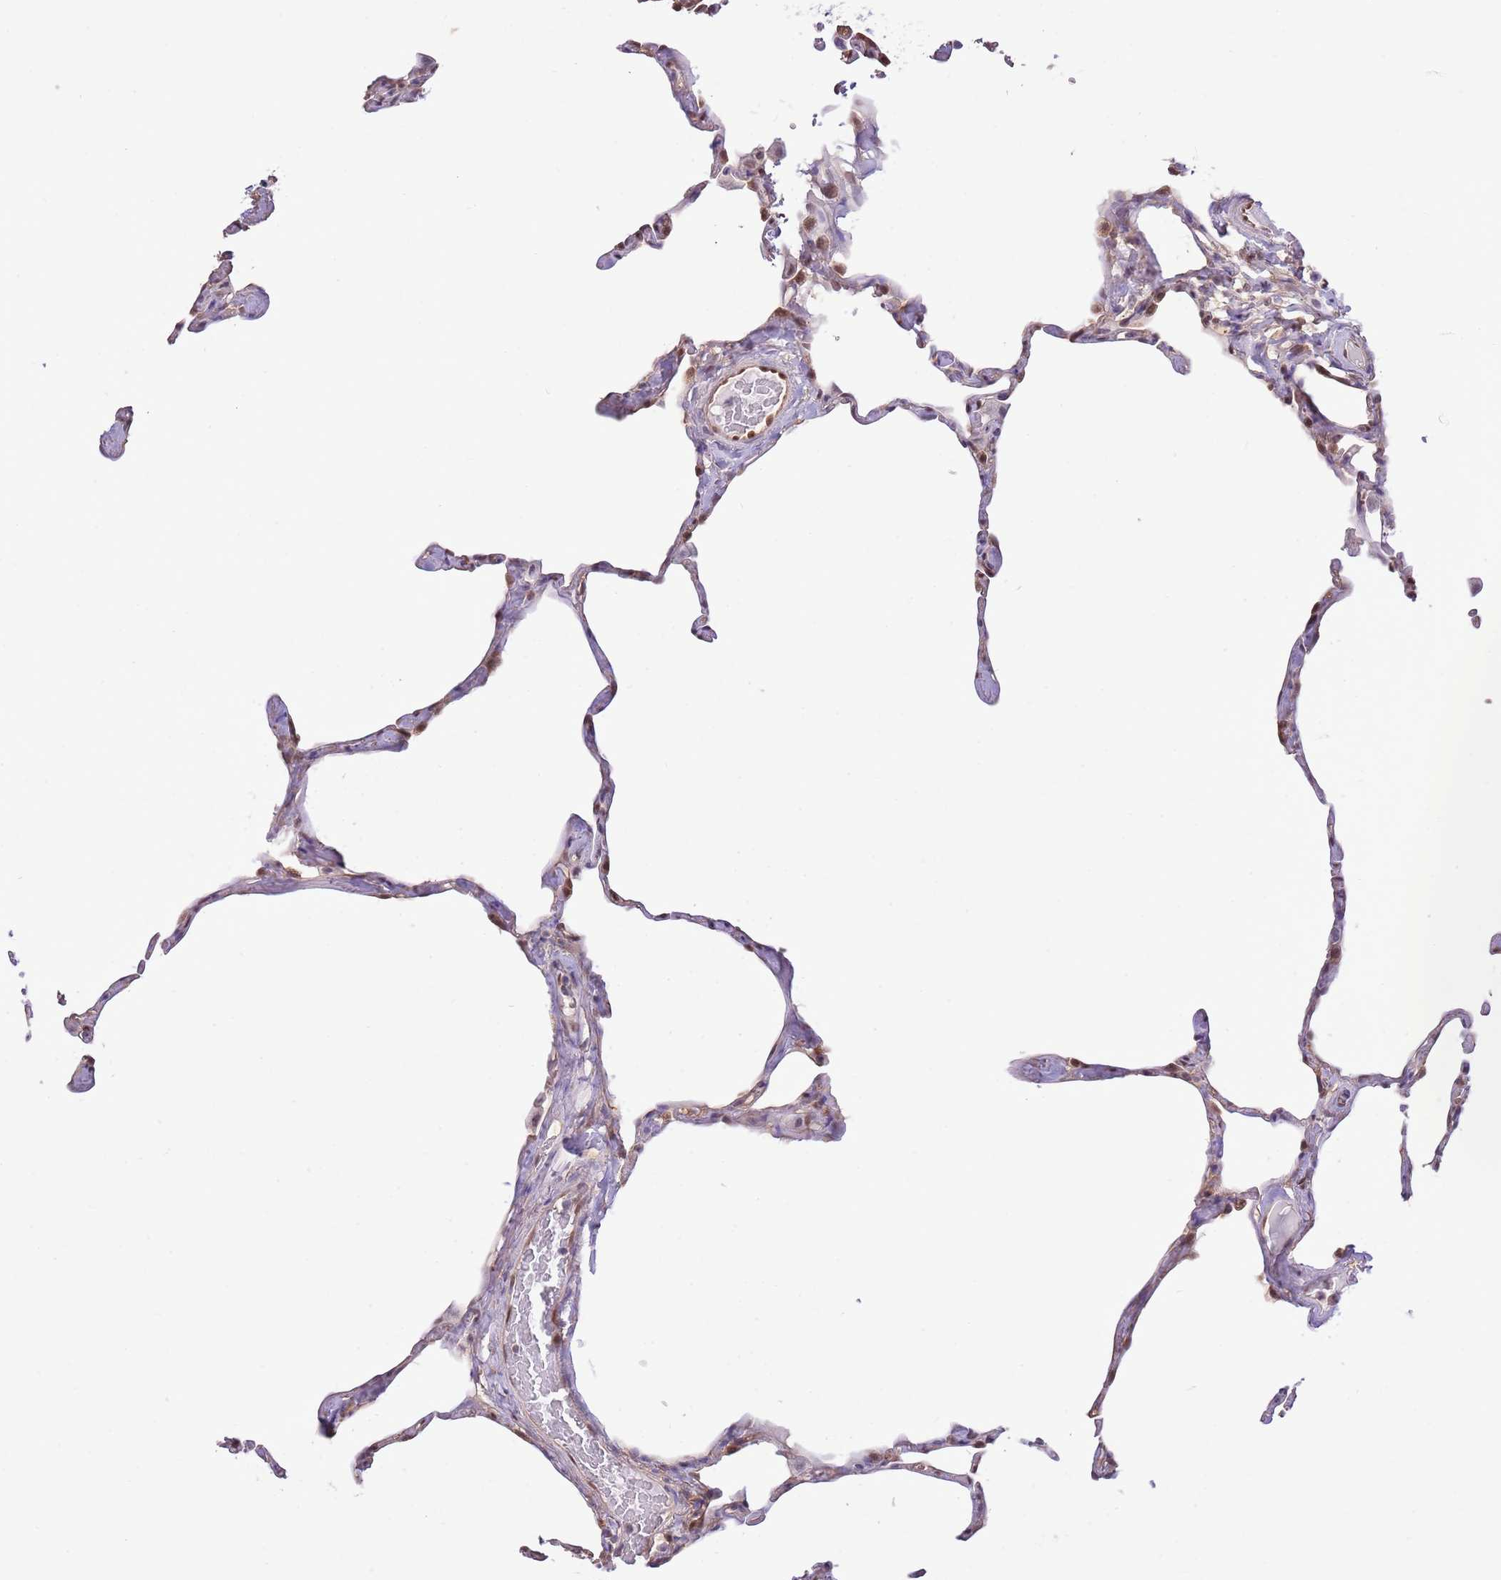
{"staining": {"intensity": "moderate", "quantity": "25%-75%", "location": "nuclear"}, "tissue": "lung", "cell_type": "Alveolar cells", "image_type": "normal", "snomed": [{"axis": "morphology", "description": "Normal tissue, NOS"}, {"axis": "topography", "description": "Lung"}], "caption": "High-power microscopy captured an IHC histopathology image of unremarkable lung, revealing moderate nuclear positivity in approximately 25%-75% of alveolar cells. (IHC, brightfield microscopy, high magnification).", "gene": "NSFL1C", "patient": {"sex": "male", "age": 65}}